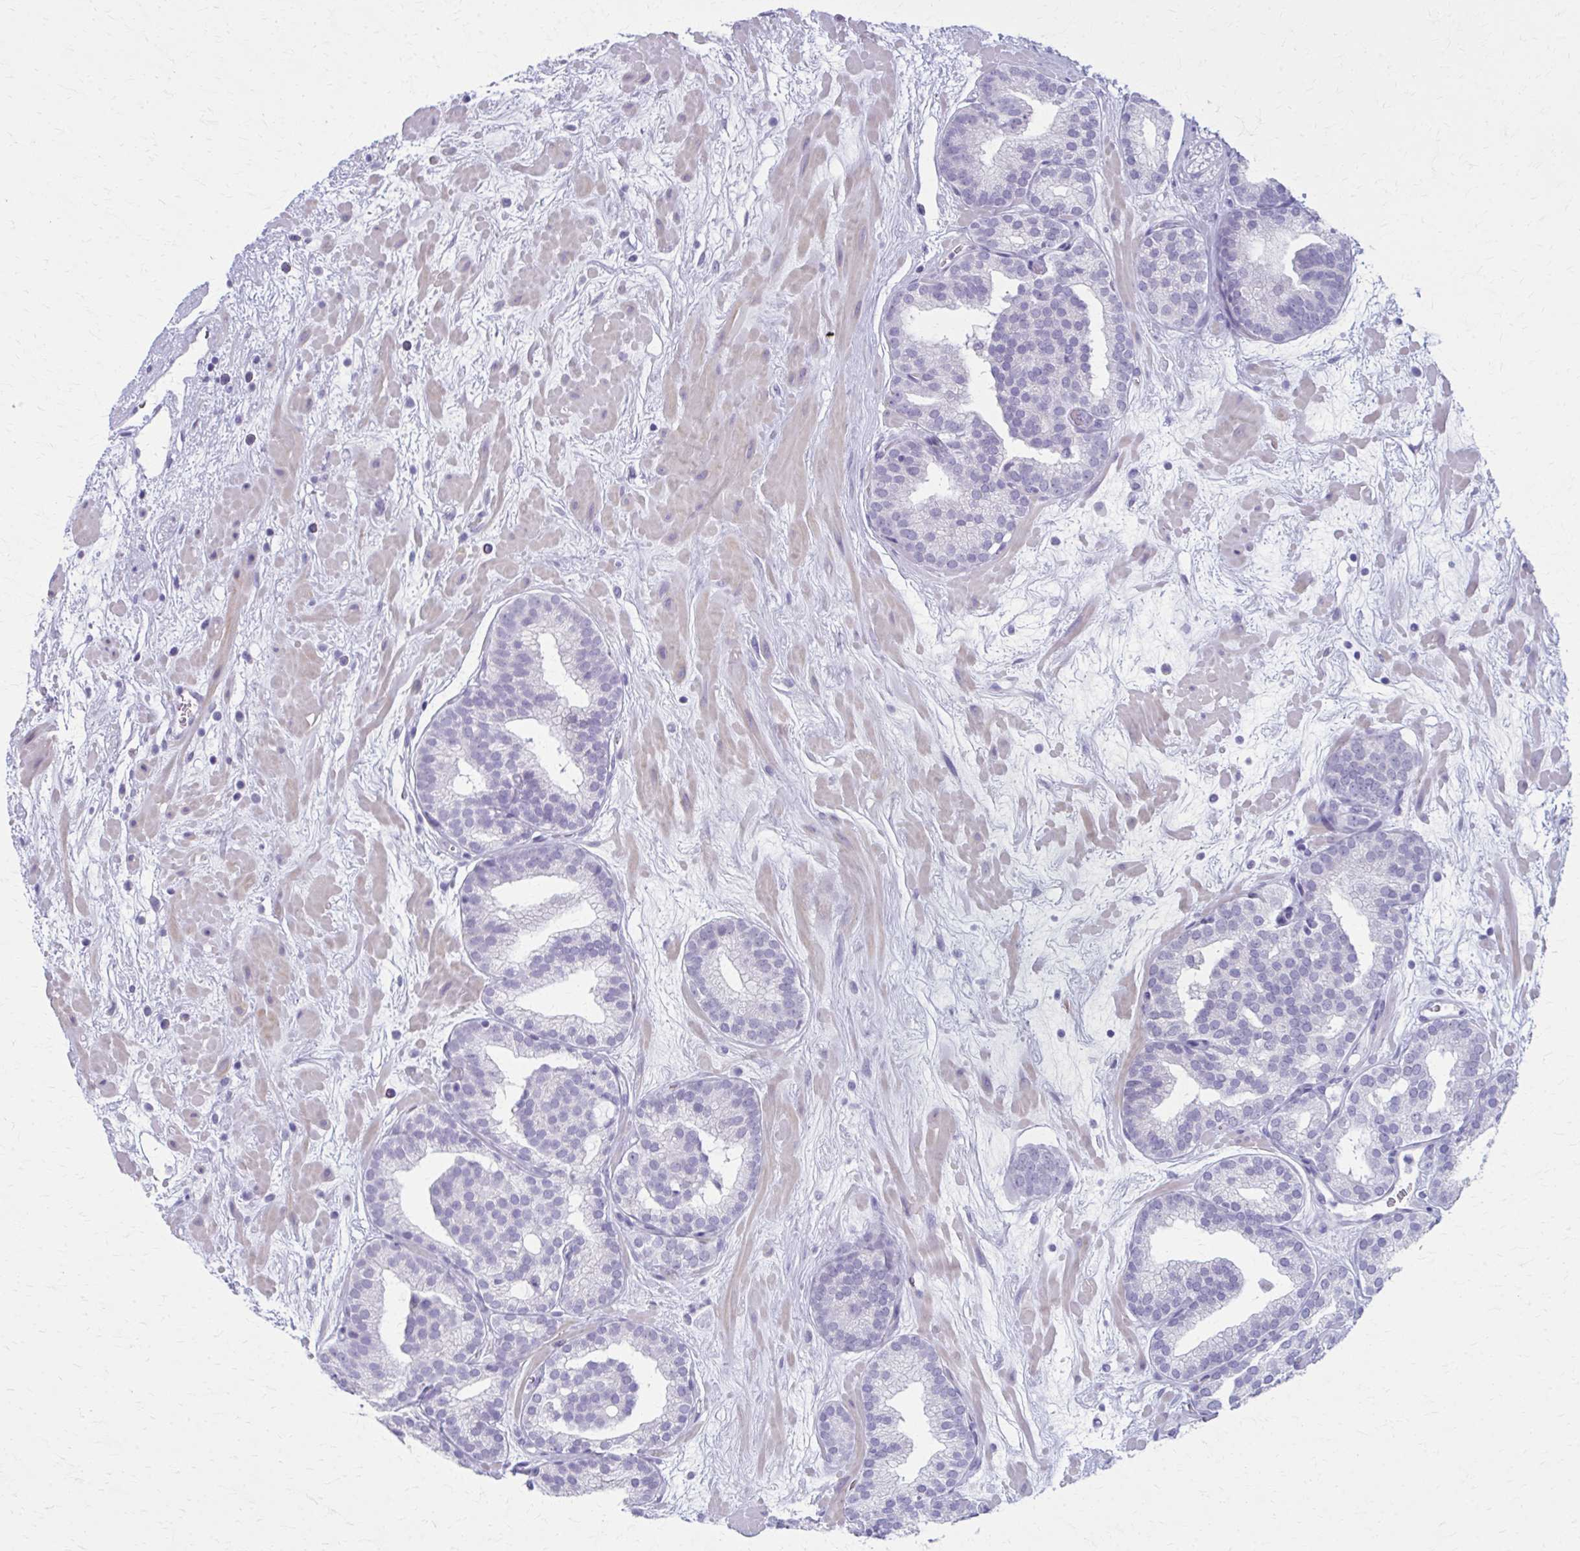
{"staining": {"intensity": "negative", "quantity": "none", "location": "none"}, "tissue": "prostate cancer", "cell_type": "Tumor cells", "image_type": "cancer", "snomed": [{"axis": "morphology", "description": "Adenocarcinoma, High grade"}, {"axis": "topography", "description": "Prostate"}], "caption": "A micrograph of prostate cancer stained for a protein demonstrates no brown staining in tumor cells. Brightfield microscopy of immunohistochemistry stained with DAB (brown) and hematoxylin (blue), captured at high magnification.", "gene": "MPLKIP", "patient": {"sex": "male", "age": 66}}